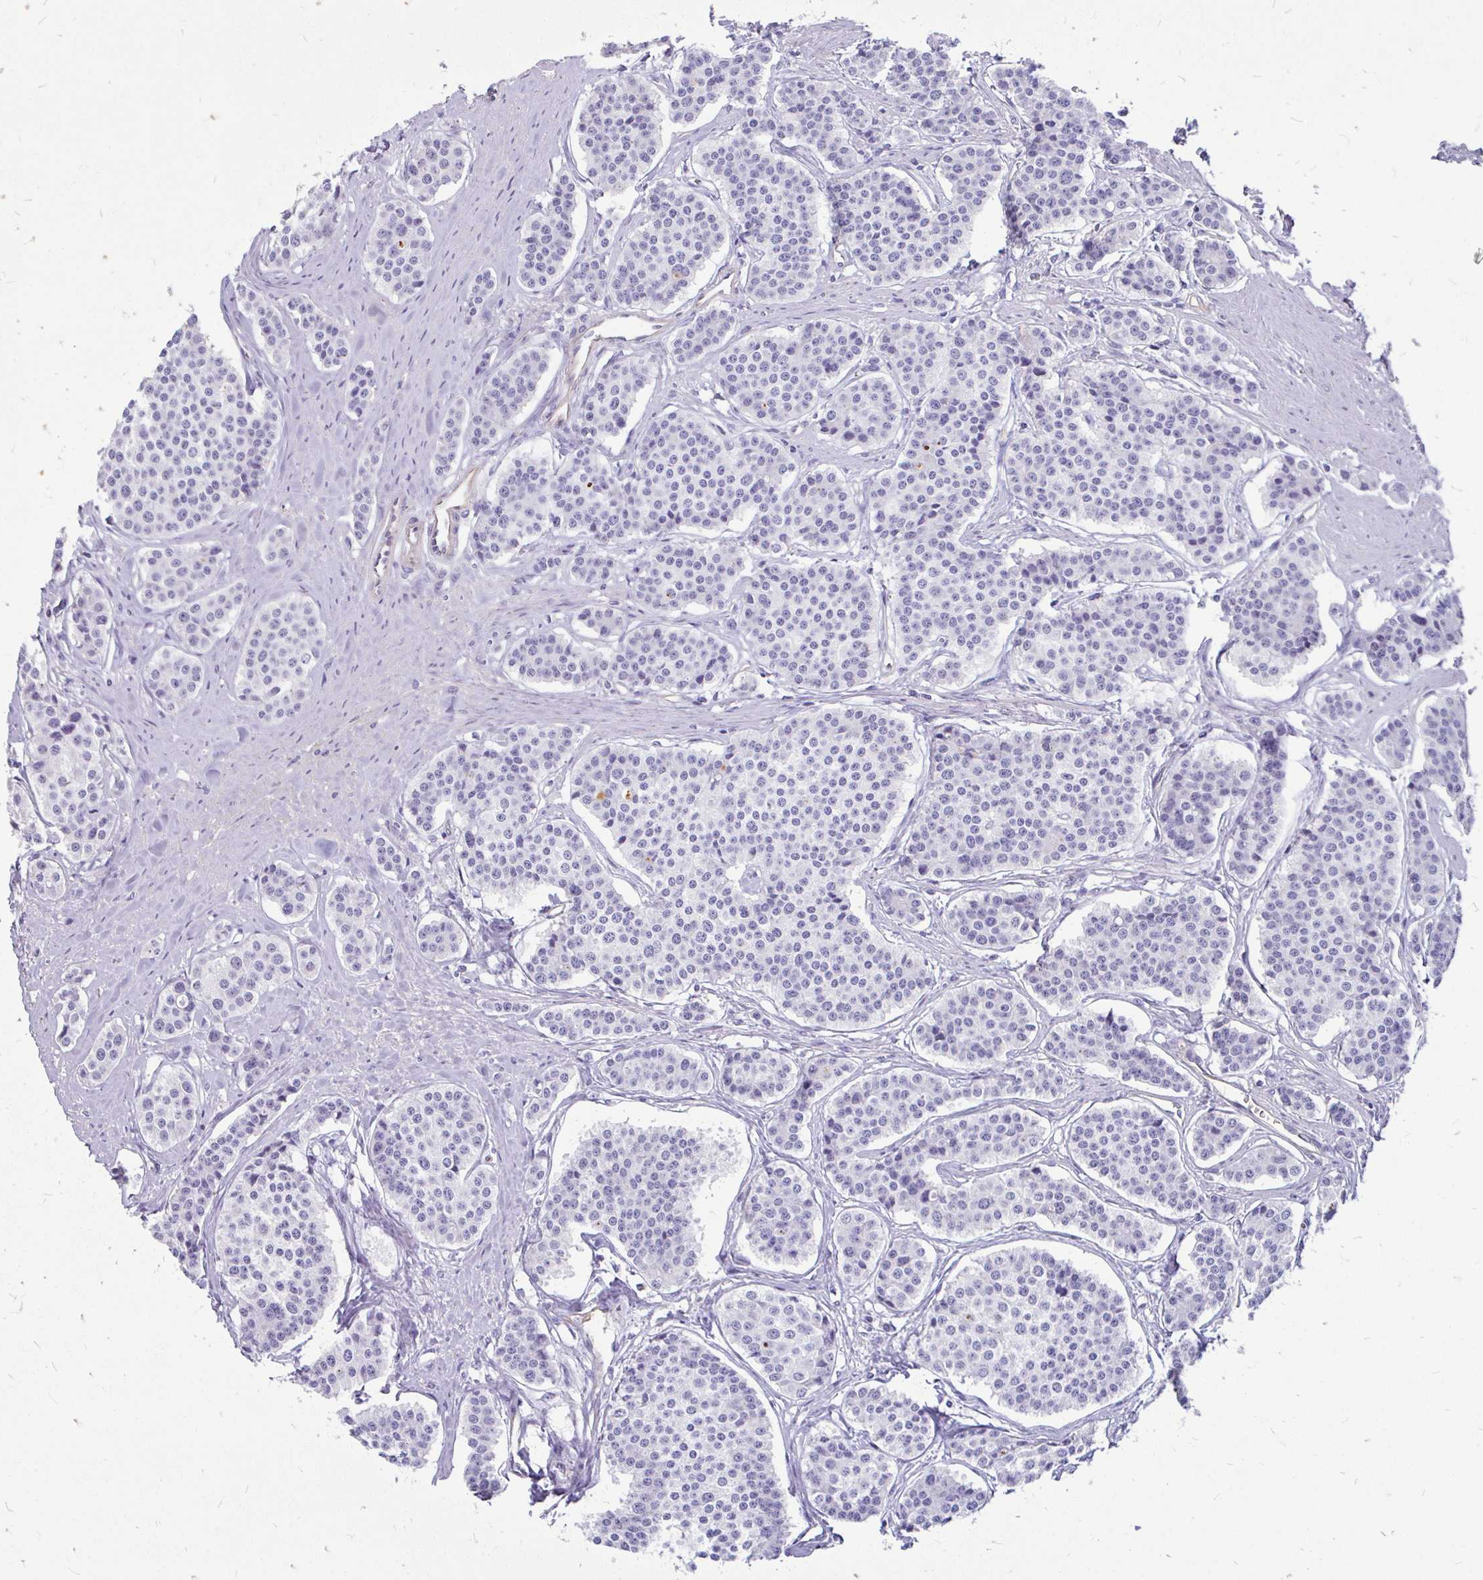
{"staining": {"intensity": "negative", "quantity": "none", "location": "none"}, "tissue": "carcinoid", "cell_type": "Tumor cells", "image_type": "cancer", "snomed": [{"axis": "morphology", "description": "Carcinoid, malignant, NOS"}, {"axis": "topography", "description": "Small intestine"}], "caption": "This is a photomicrograph of immunohistochemistry (IHC) staining of malignant carcinoid, which shows no staining in tumor cells.", "gene": "FAM83C", "patient": {"sex": "male", "age": 60}}